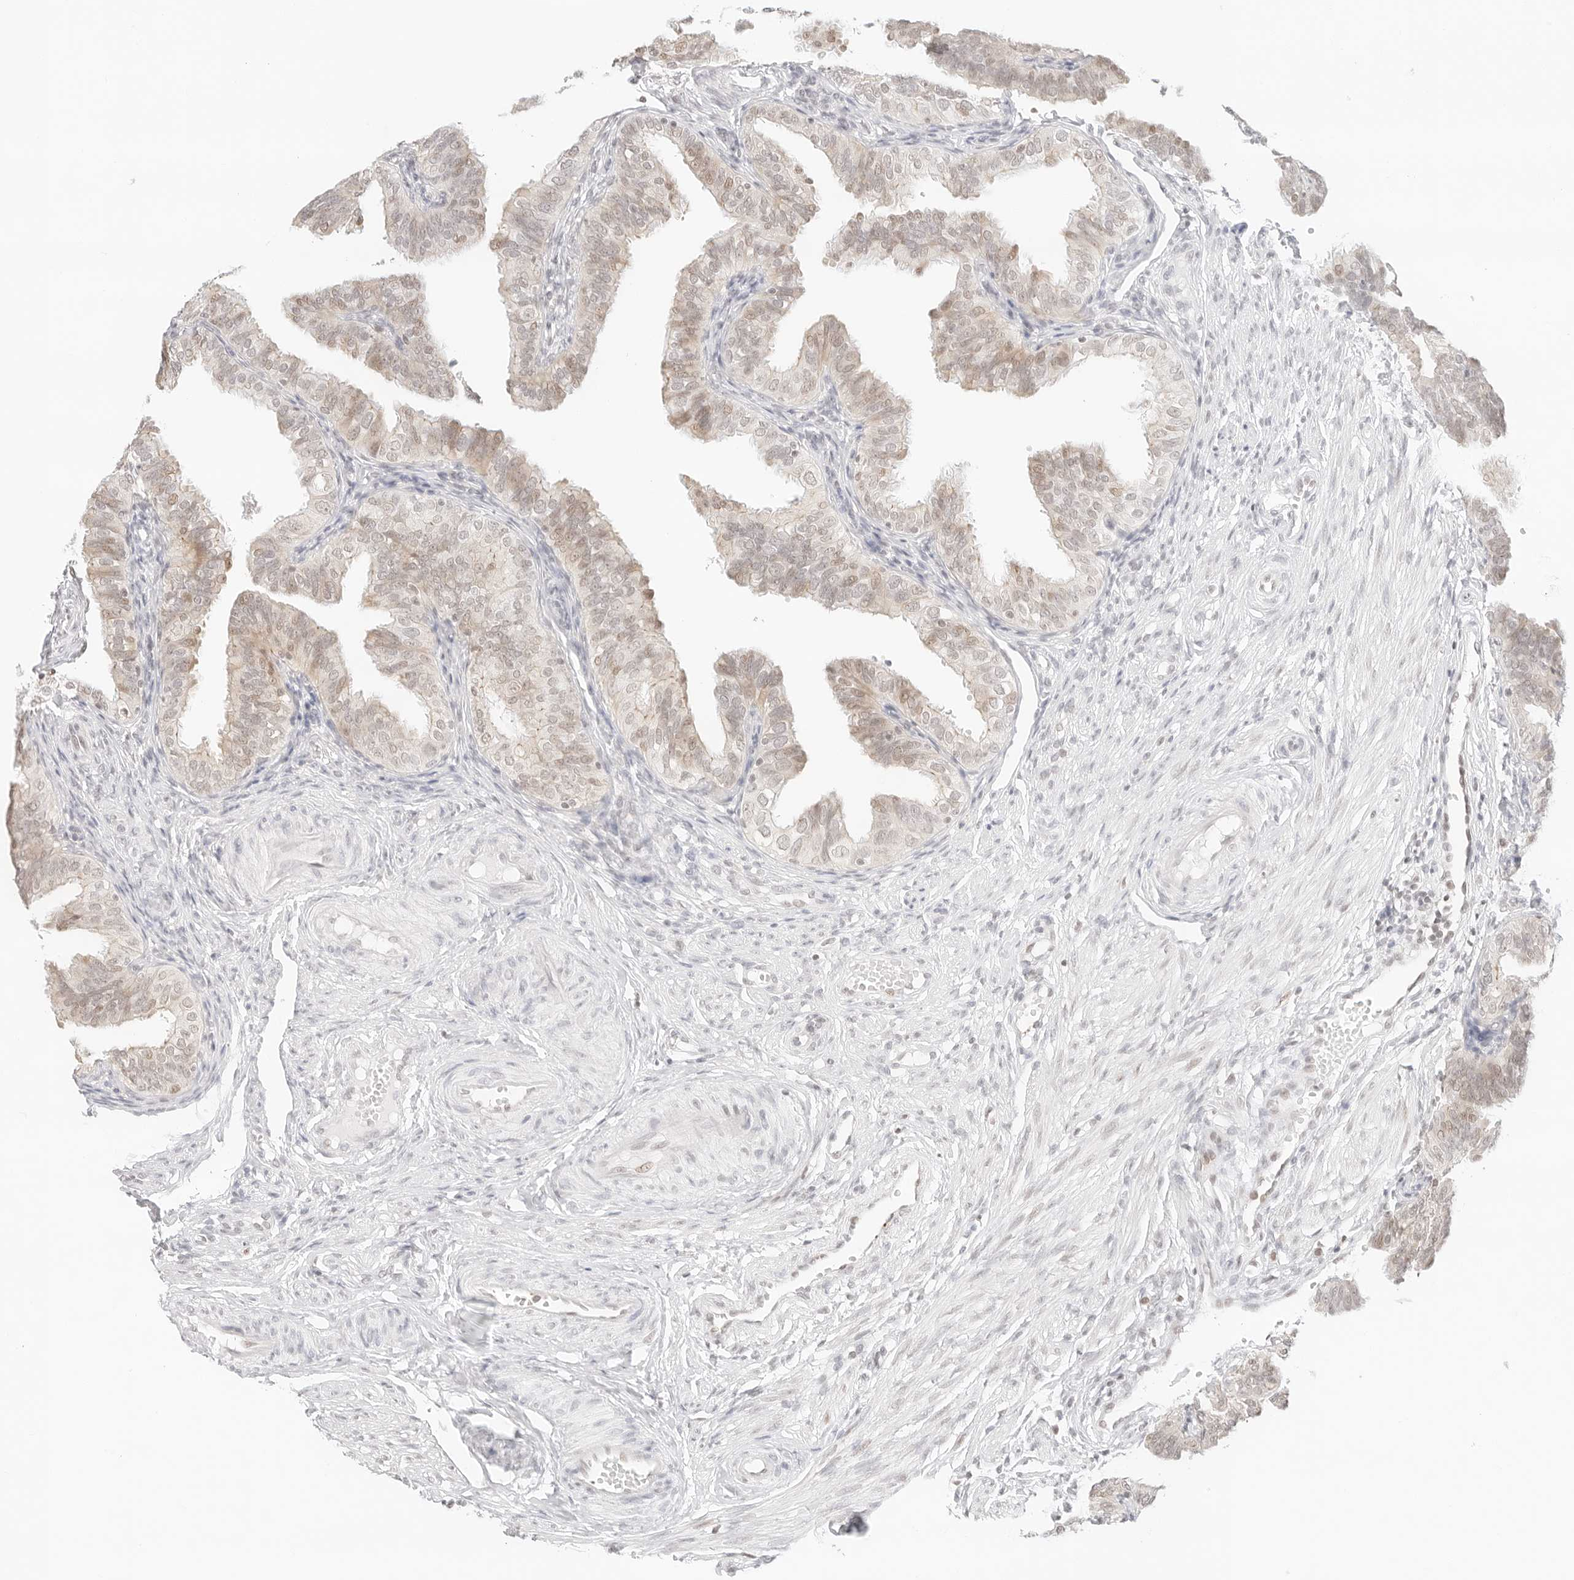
{"staining": {"intensity": "weak", "quantity": "25%-75%", "location": "nuclear"}, "tissue": "fallopian tube", "cell_type": "Glandular cells", "image_type": "normal", "snomed": [{"axis": "morphology", "description": "Normal tissue, NOS"}, {"axis": "topography", "description": "Fallopian tube"}], "caption": "The immunohistochemical stain highlights weak nuclear staining in glandular cells of unremarkable fallopian tube. The staining was performed using DAB, with brown indicating positive protein expression. Nuclei are stained blue with hematoxylin.", "gene": "GNAS", "patient": {"sex": "female", "age": 35}}